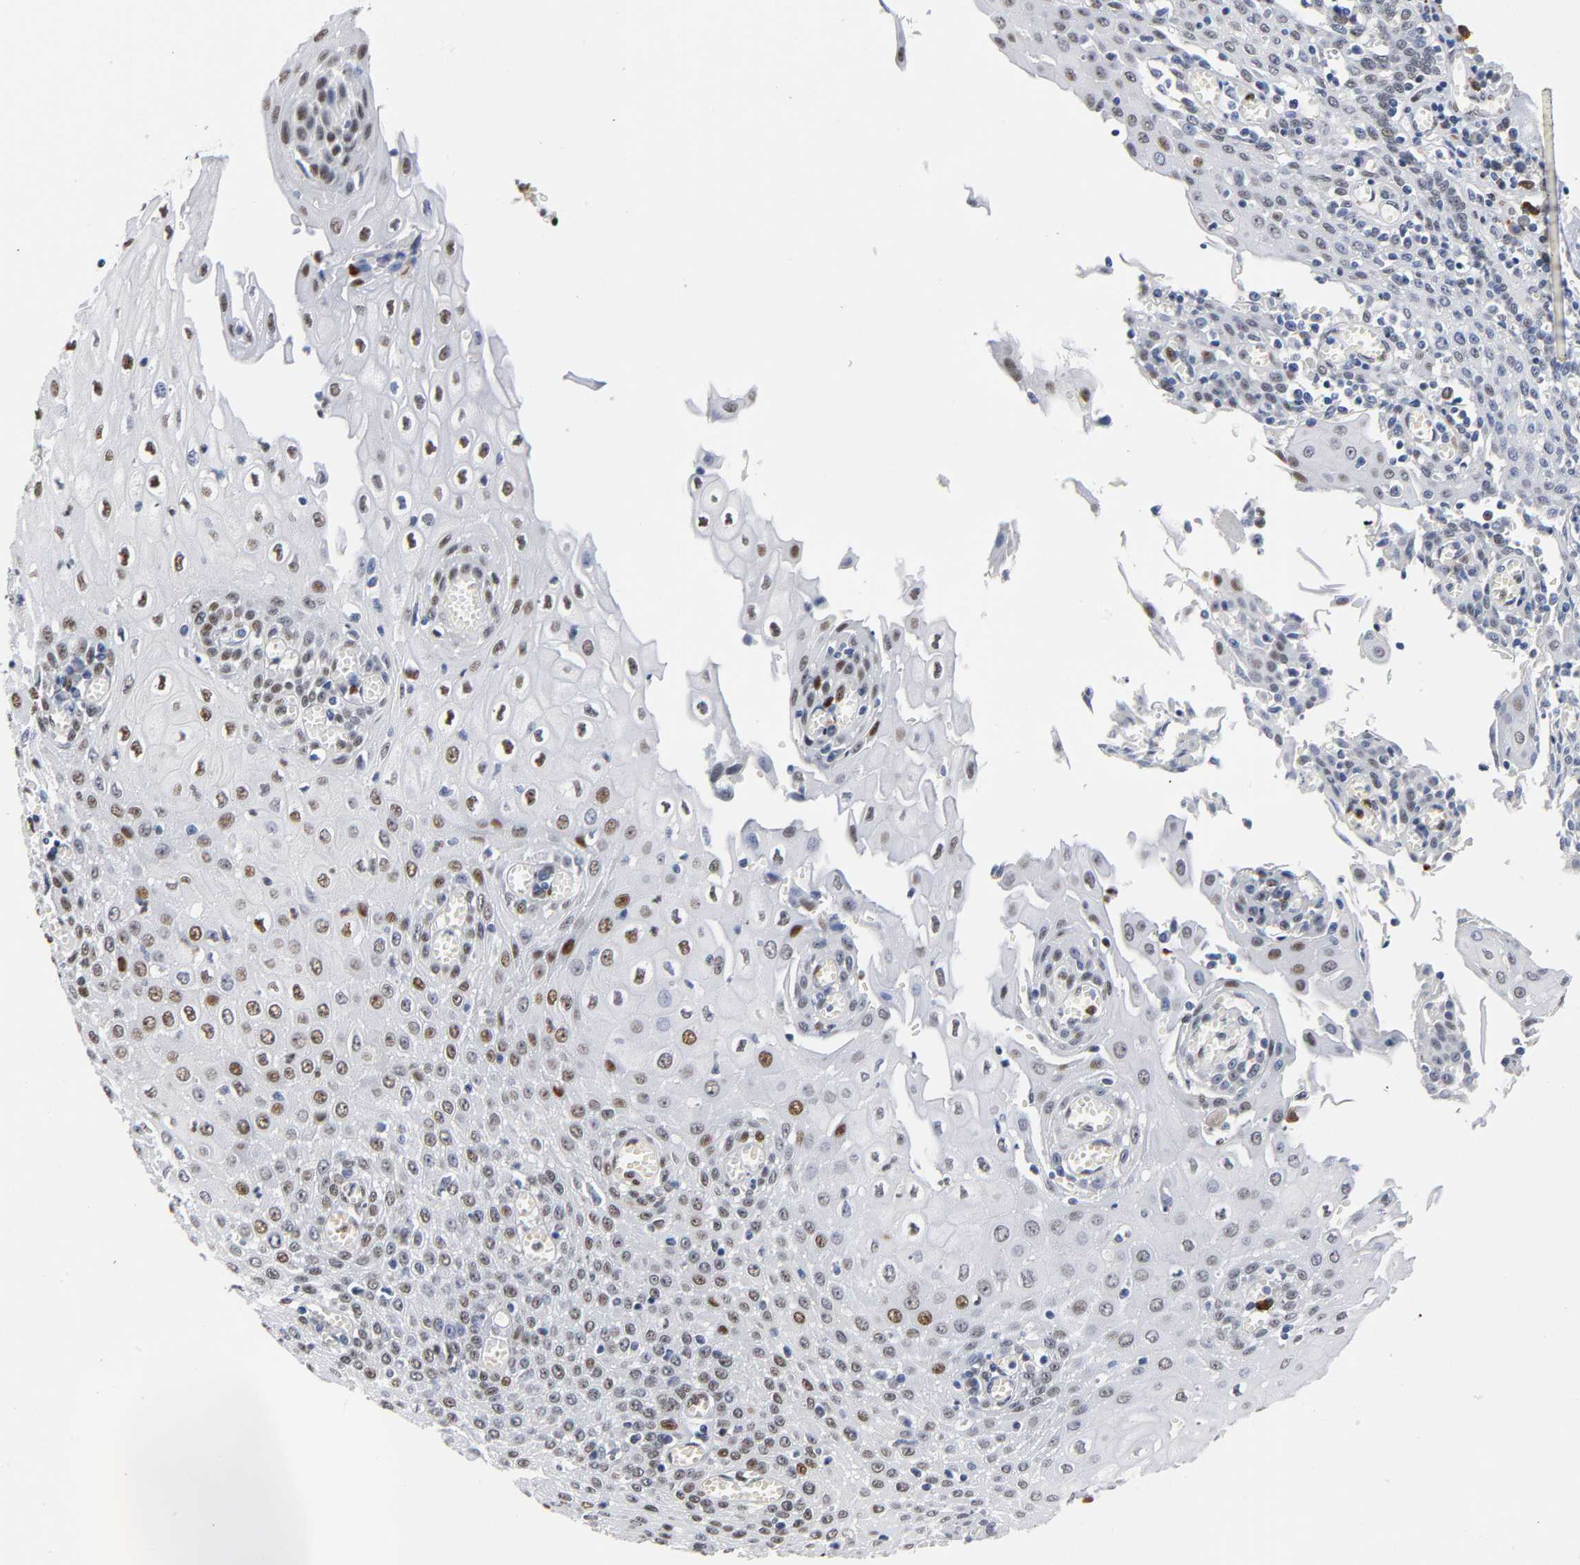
{"staining": {"intensity": "strong", "quantity": ">75%", "location": "nuclear"}, "tissue": "esophagus", "cell_type": "Squamous epithelial cells", "image_type": "normal", "snomed": [{"axis": "morphology", "description": "Normal tissue, NOS"}, {"axis": "morphology", "description": "Squamous cell carcinoma, NOS"}, {"axis": "topography", "description": "Esophagus"}], "caption": "Immunohistochemistry (IHC) of normal human esophagus shows high levels of strong nuclear staining in about >75% of squamous epithelial cells. (DAB = brown stain, brightfield microscopy at high magnification).", "gene": "CREBBP", "patient": {"sex": "male", "age": 65}}